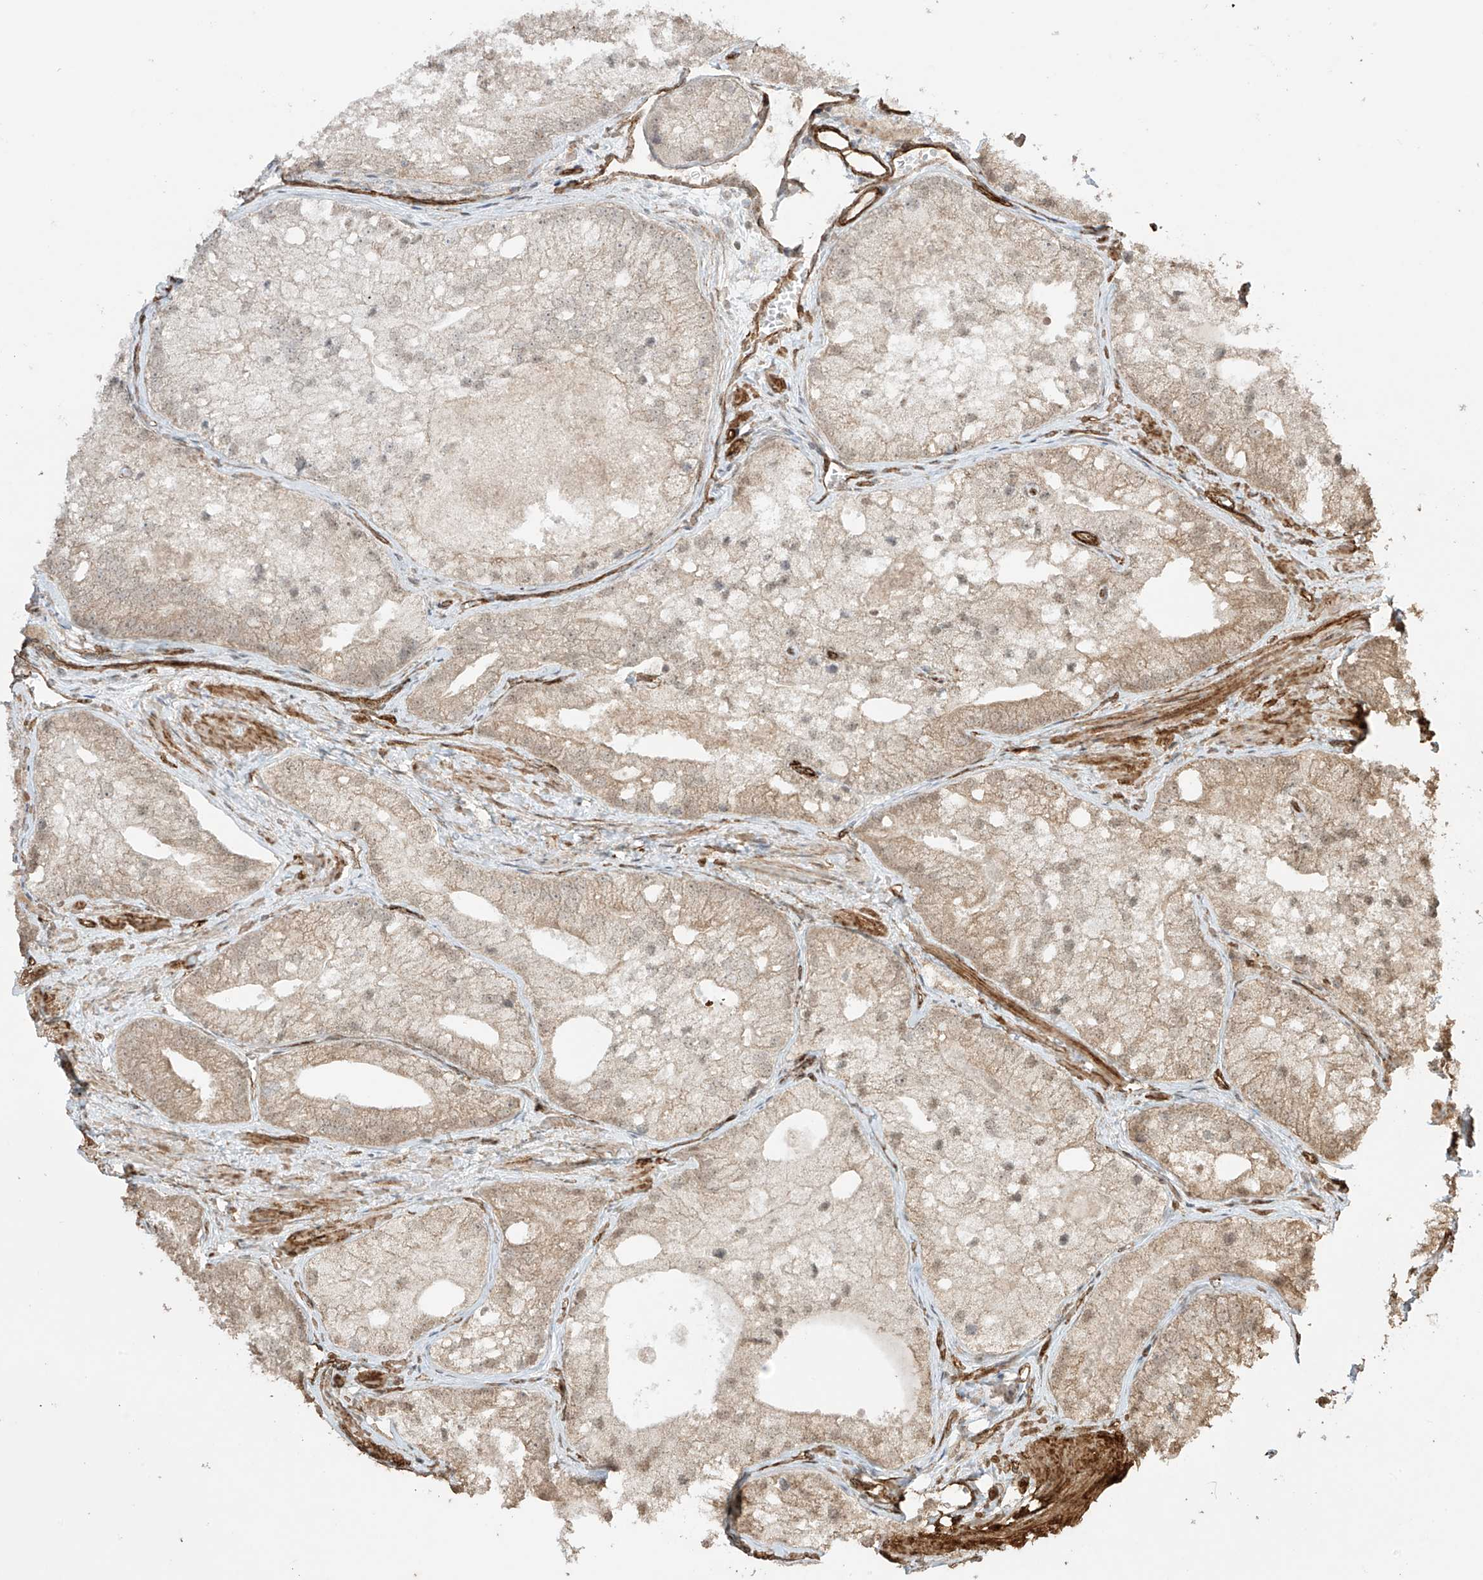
{"staining": {"intensity": "weak", "quantity": "25%-75%", "location": "cytoplasmic/membranous"}, "tissue": "prostate cancer", "cell_type": "Tumor cells", "image_type": "cancer", "snomed": [{"axis": "morphology", "description": "Adenocarcinoma, Low grade"}, {"axis": "topography", "description": "Prostate"}], "caption": "Immunohistochemistry (DAB) staining of prostate cancer (low-grade adenocarcinoma) reveals weak cytoplasmic/membranous protein positivity in about 25%-75% of tumor cells.", "gene": "TTLL5", "patient": {"sex": "male", "age": 69}}